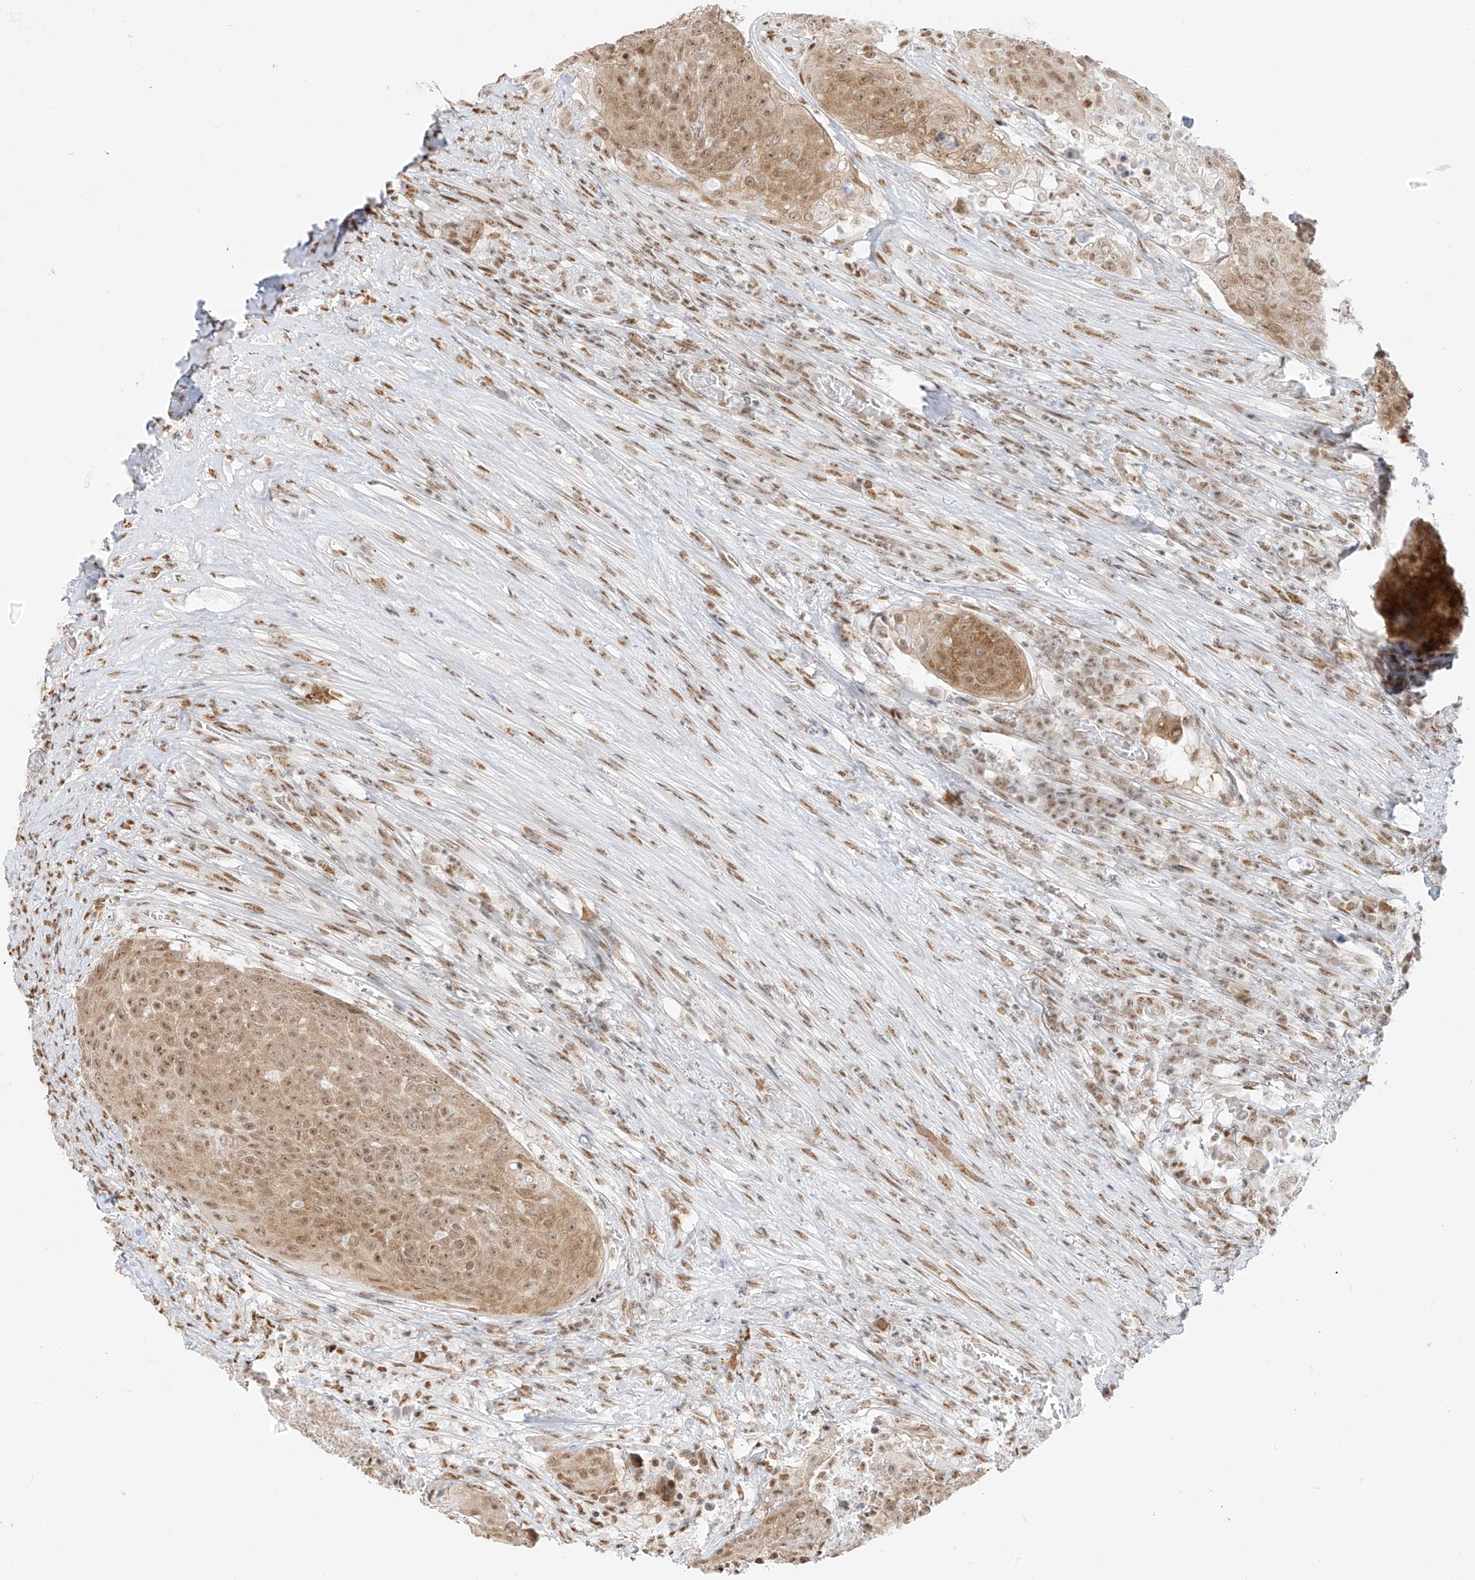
{"staining": {"intensity": "moderate", "quantity": ">75%", "location": "cytoplasmic/membranous,nuclear"}, "tissue": "urothelial cancer", "cell_type": "Tumor cells", "image_type": "cancer", "snomed": [{"axis": "morphology", "description": "Urothelial carcinoma, High grade"}, {"axis": "topography", "description": "Urinary bladder"}], "caption": "IHC (DAB) staining of human urothelial carcinoma (high-grade) shows moderate cytoplasmic/membranous and nuclear protein expression in about >75% of tumor cells.", "gene": "NHSL1", "patient": {"sex": "female", "age": 63}}